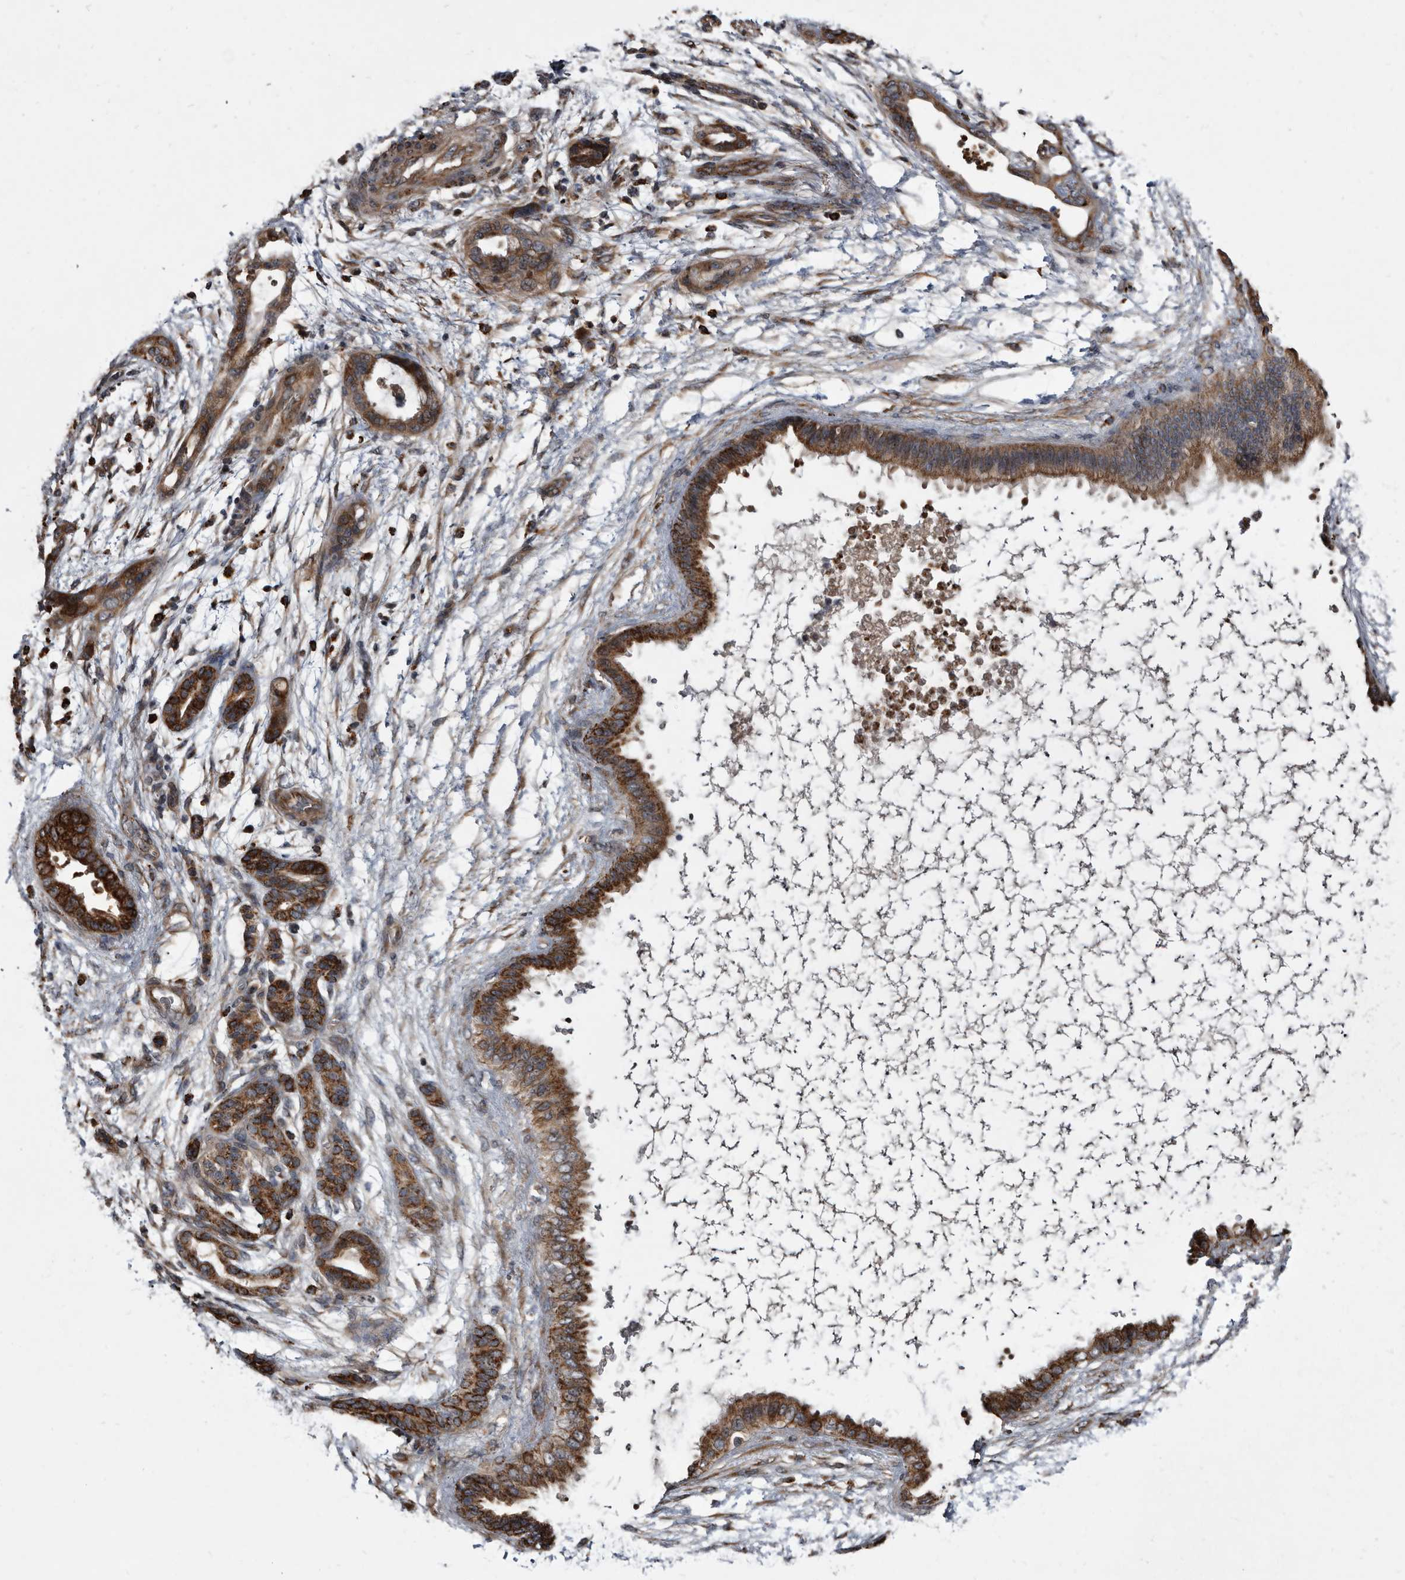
{"staining": {"intensity": "strong", "quantity": ">75%", "location": "cytoplasmic/membranous"}, "tissue": "pancreatic cancer", "cell_type": "Tumor cells", "image_type": "cancer", "snomed": [{"axis": "morphology", "description": "Adenocarcinoma, NOS"}, {"axis": "topography", "description": "Pancreas"}], "caption": "Protein analysis of pancreatic cancer (adenocarcinoma) tissue demonstrates strong cytoplasmic/membranous staining in about >75% of tumor cells.", "gene": "CTSA", "patient": {"sex": "male", "age": 59}}